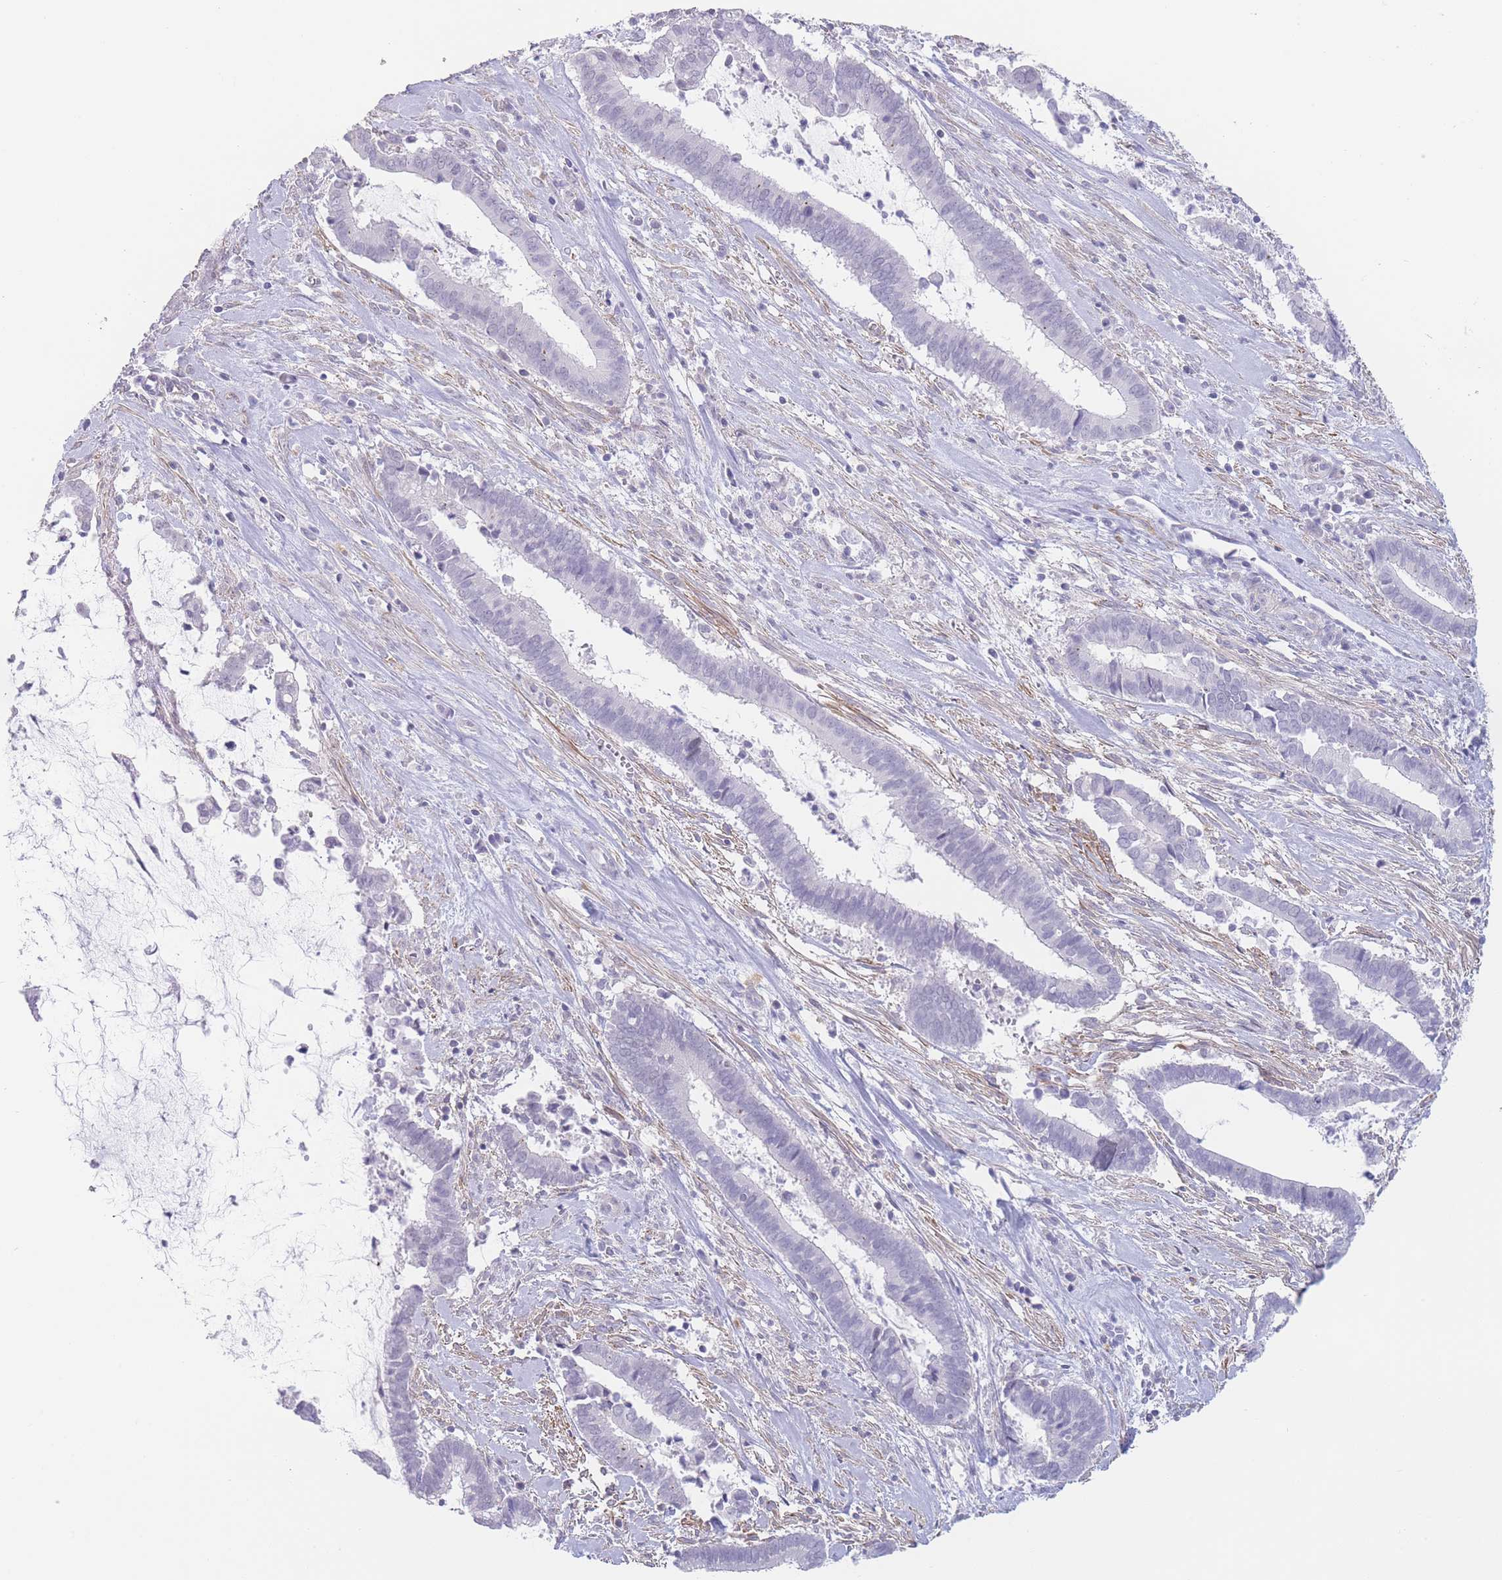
{"staining": {"intensity": "negative", "quantity": "none", "location": "none"}, "tissue": "cervical cancer", "cell_type": "Tumor cells", "image_type": "cancer", "snomed": [{"axis": "morphology", "description": "Adenocarcinoma, NOS"}, {"axis": "topography", "description": "Cervix"}], "caption": "DAB immunohistochemical staining of human cervical cancer (adenocarcinoma) demonstrates no significant staining in tumor cells. The staining was performed using DAB to visualize the protein expression in brown, while the nuclei were stained in blue with hematoxylin (Magnification: 20x).", "gene": "ASAP3", "patient": {"sex": "female", "age": 44}}